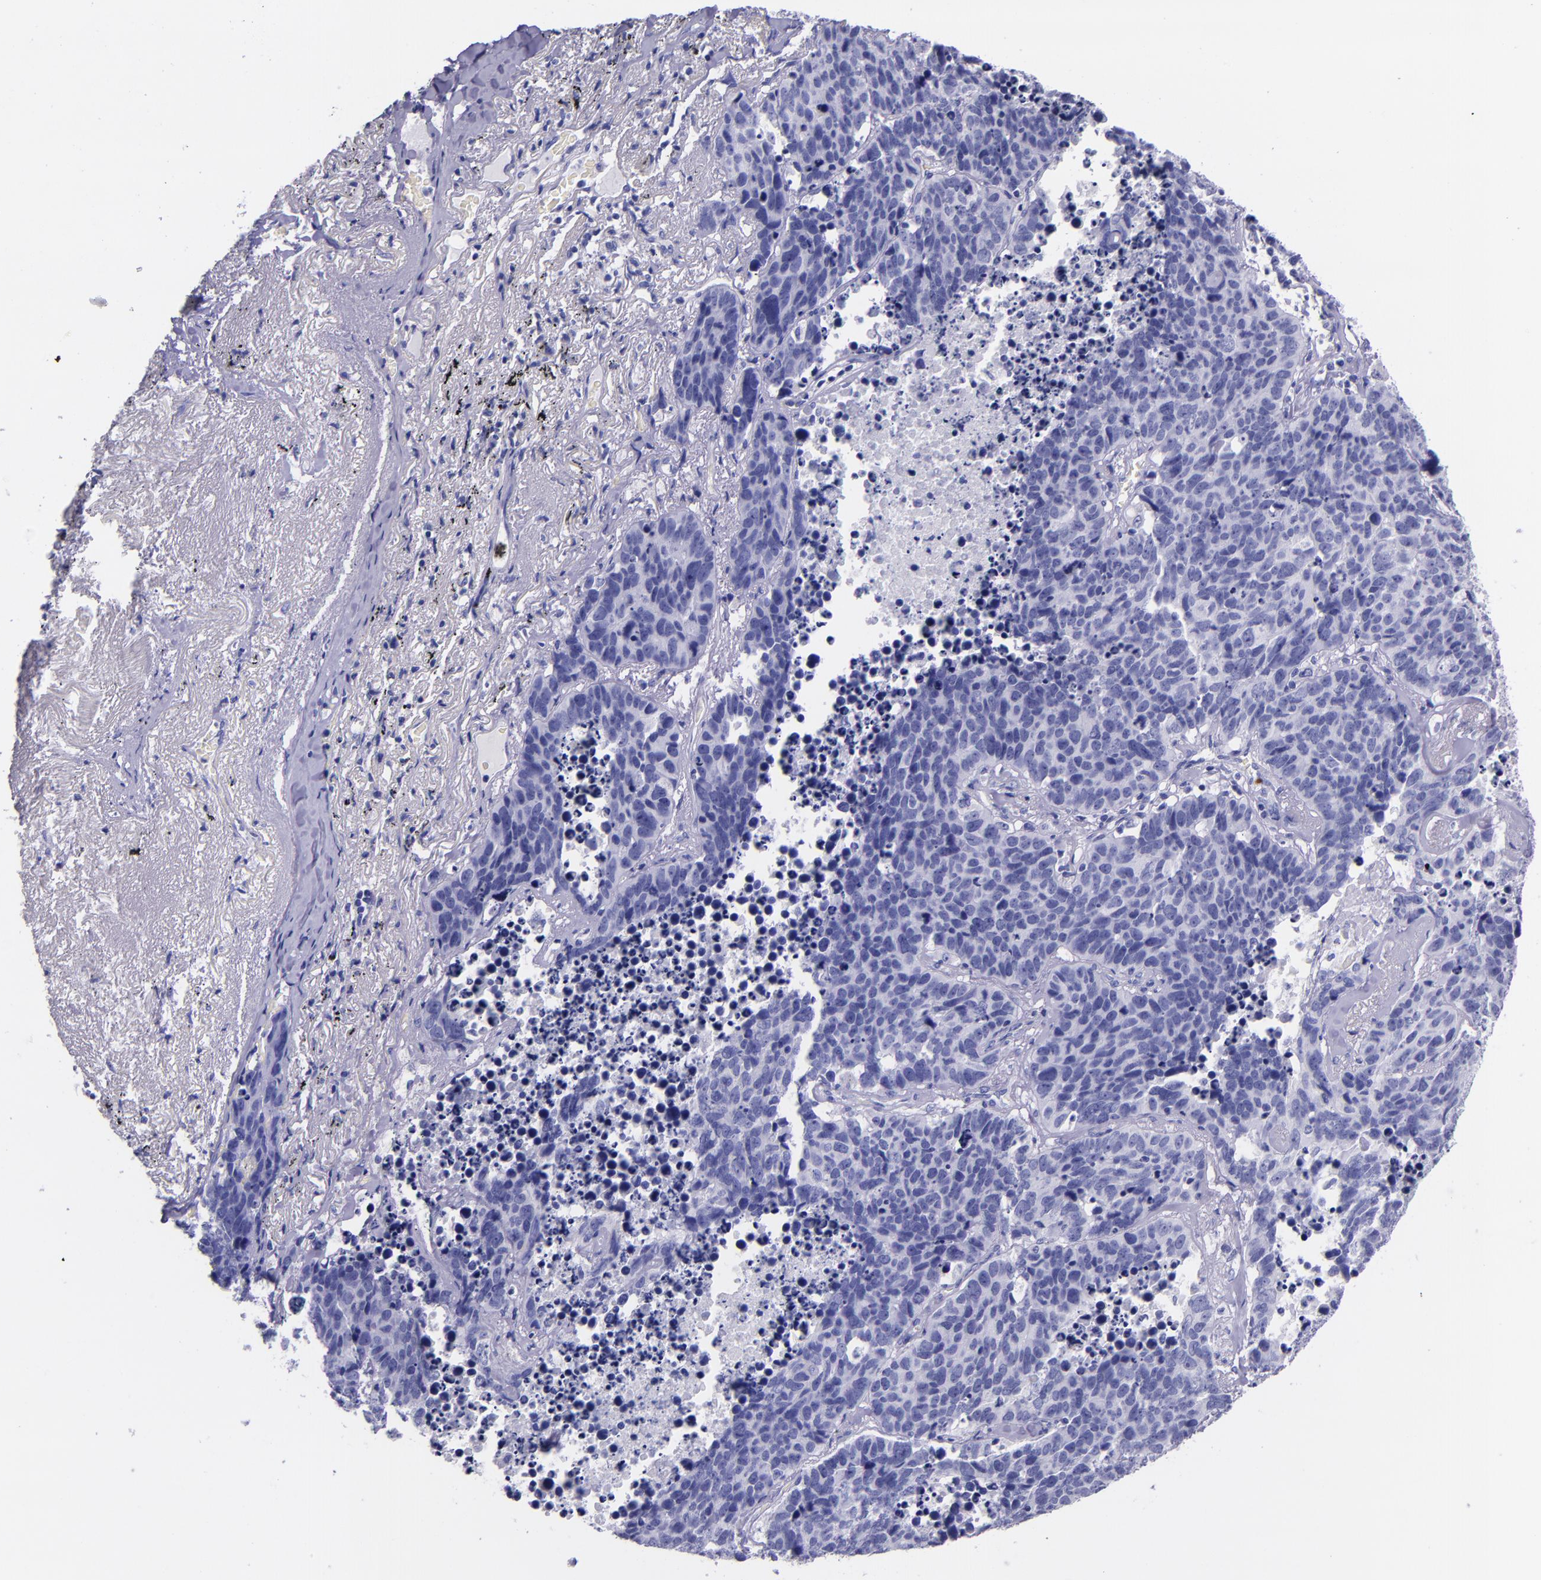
{"staining": {"intensity": "negative", "quantity": "none", "location": "none"}, "tissue": "lung cancer", "cell_type": "Tumor cells", "image_type": "cancer", "snomed": [{"axis": "morphology", "description": "Carcinoid, malignant, NOS"}, {"axis": "topography", "description": "Lung"}], "caption": "This is an immunohistochemistry image of human lung cancer (carcinoid (malignant)). There is no expression in tumor cells.", "gene": "MBP", "patient": {"sex": "male", "age": 60}}